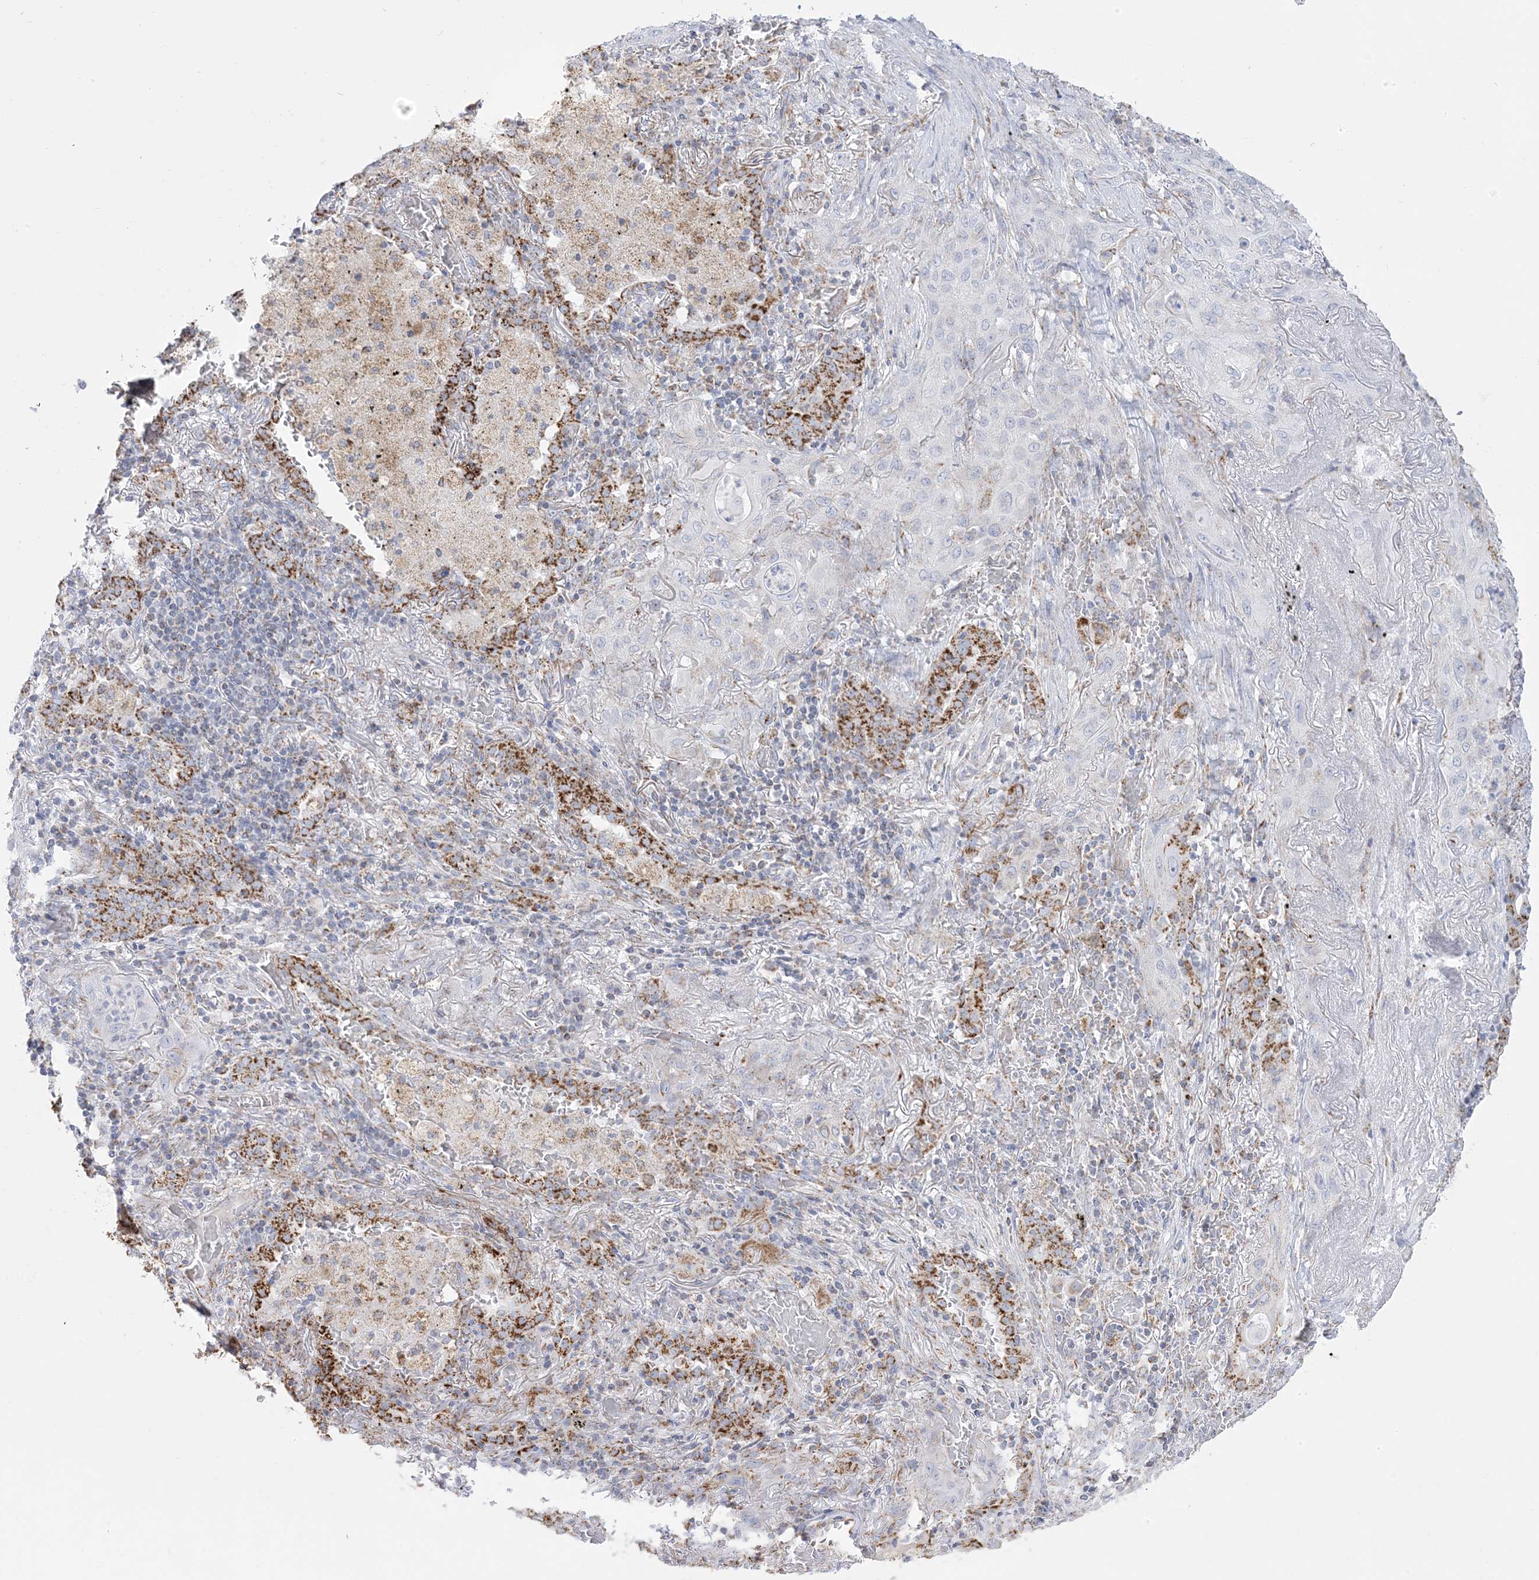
{"staining": {"intensity": "negative", "quantity": "none", "location": "none"}, "tissue": "lung cancer", "cell_type": "Tumor cells", "image_type": "cancer", "snomed": [{"axis": "morphology", "description": "Squamous cell carcinoma, NOS"}, {"axis": "topography", "description": "Lung"}], "caption": "The micrograph exhibits no staining of tumor cells in lung cancer.", "gene": "PCCB", "patient": {"sex": "female", "age": 47}}